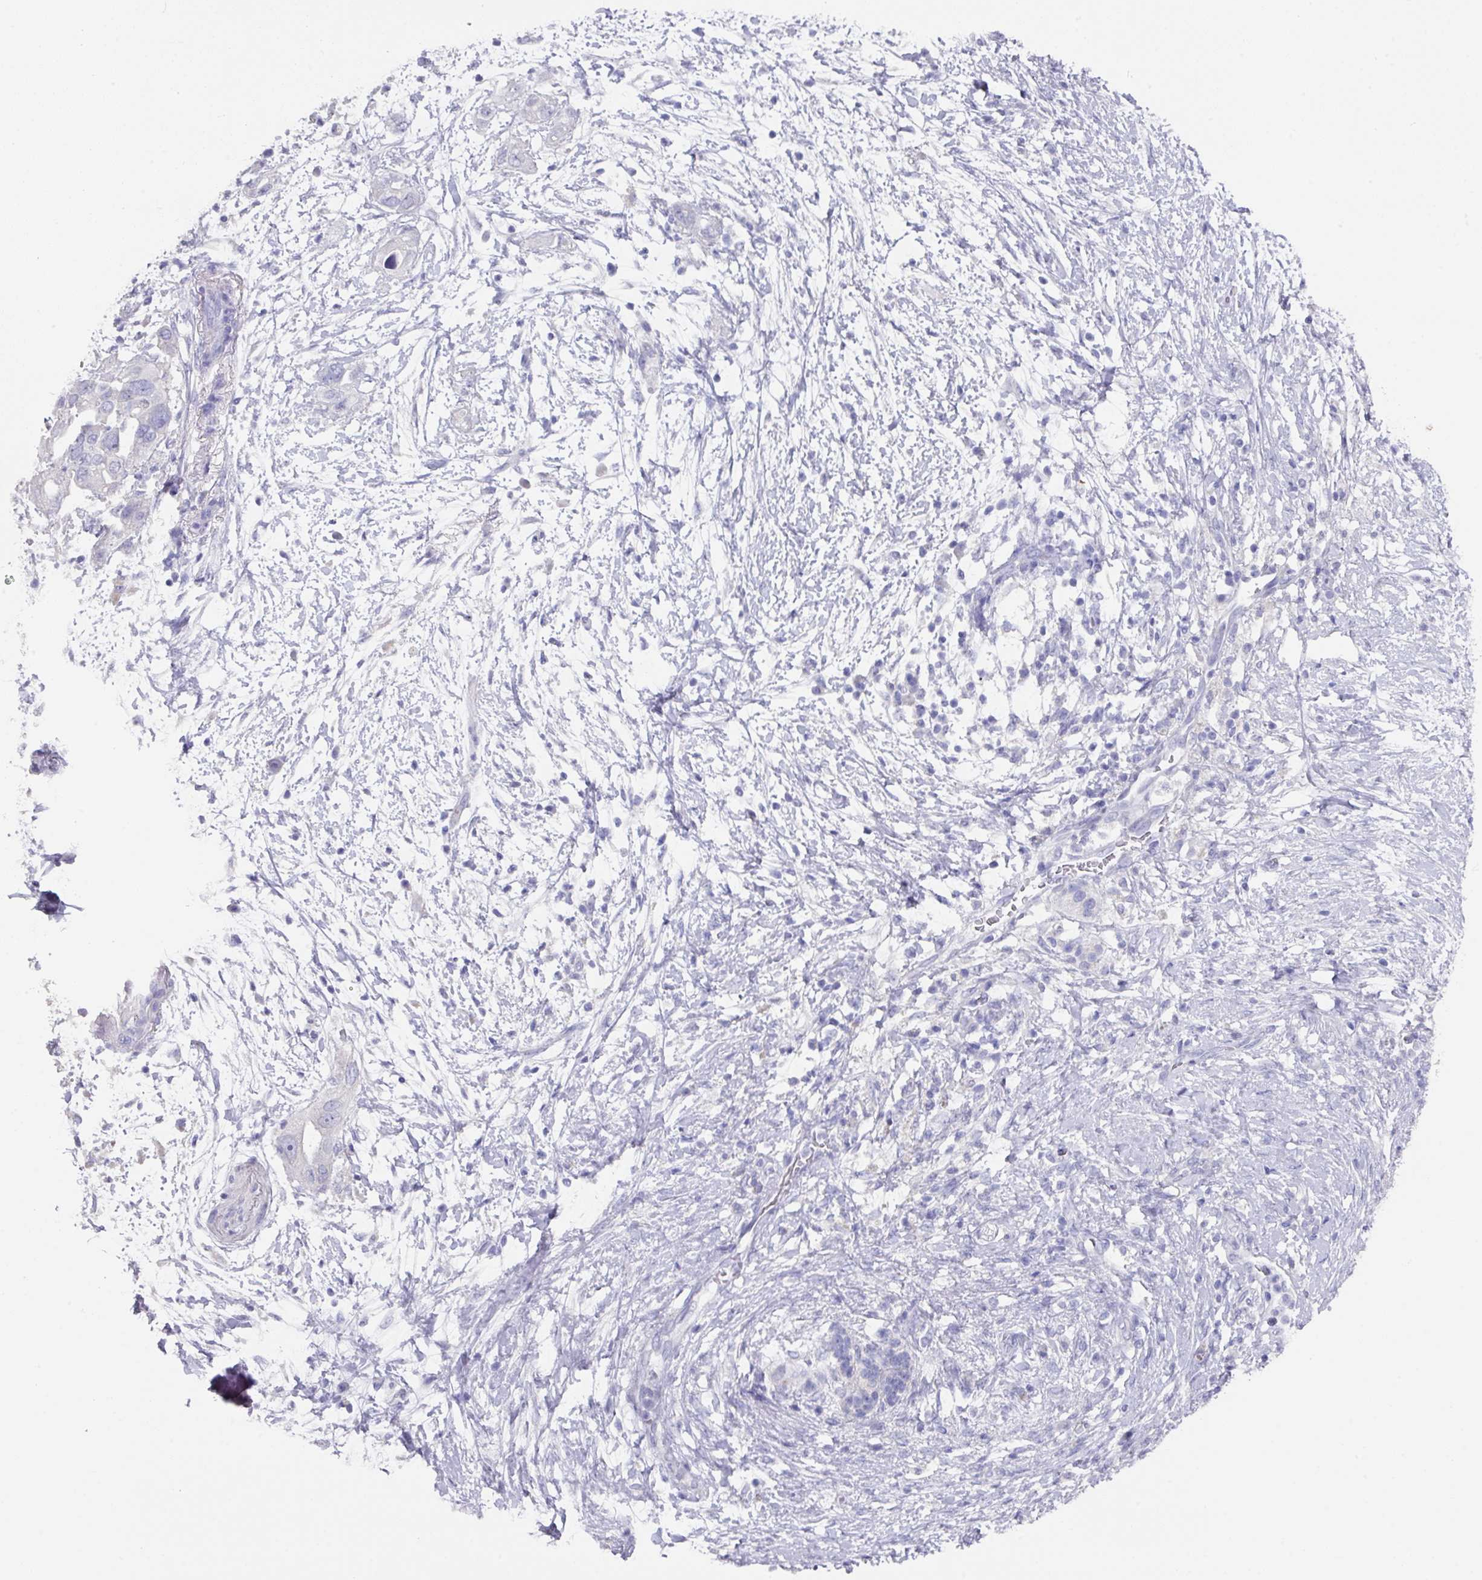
{"staining": {"intensity": "negative", "quantity": "none", "location": "none"}, "tissue": "pancreatic cancer", "cell_type": "Tumor cells", "image_type": "cancer", "snomed": [{"axis": "morphology", "description": "Adenocarcinoma, NOS"}, {"axis": "topography", "description": "Pancreas"}], "caption": "Immunohistochemistry of adenocarcinoma (pancreatic) reveals no staining in tumor cells.", "gene": "DAZL", "patient": {"sex": "female", "age": 72}}